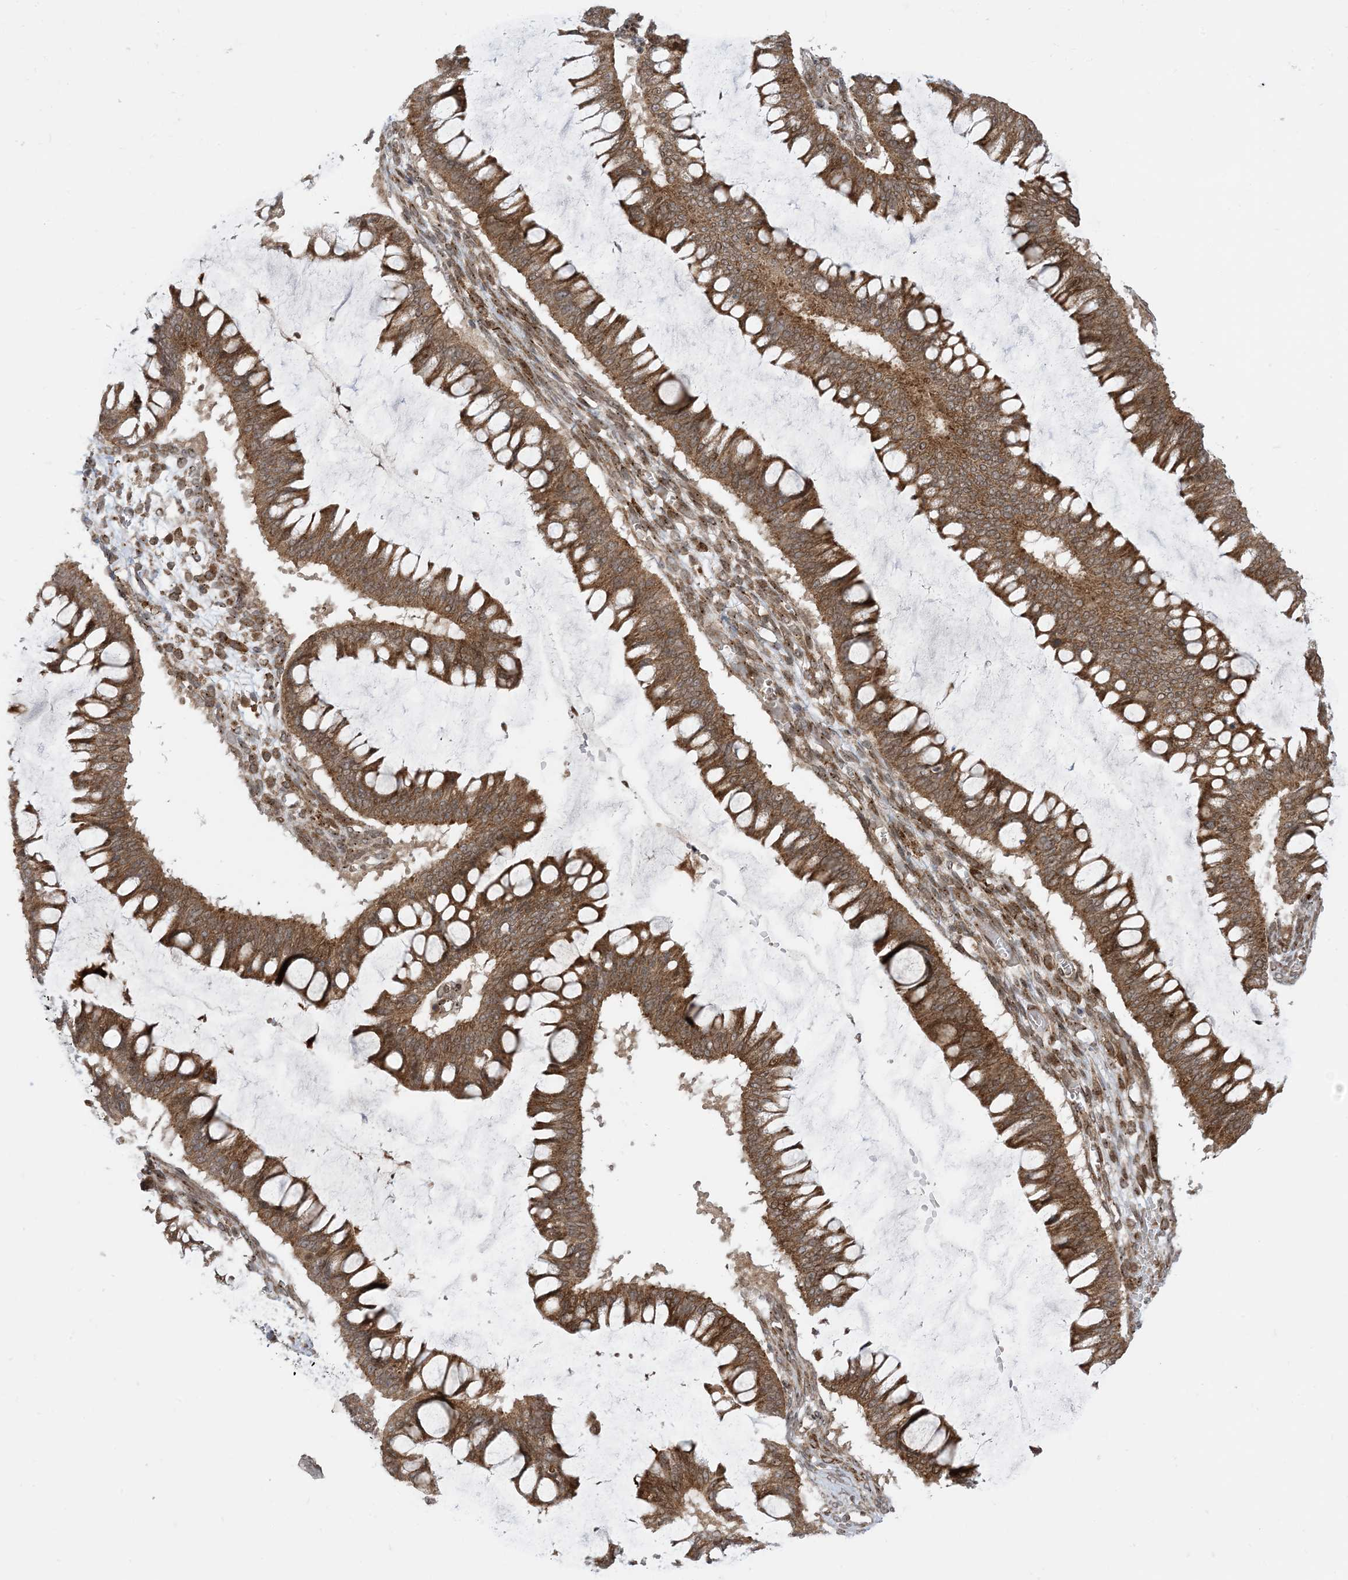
{"staining": {"intensity": "strong", "quantity": ">75%", "location": "cytoplasmic/membranous"}, "tissue": "ovarian cancer", "cell_type": "Tumor cells", "image_type": "cancer", "snomed": [{"axis": "morphology", "description": "Cystadenocarcinoma, mucinous, NOS"}, {"axis": "topography", "description": "Ovary"}], "caption": "There is high levels of strong cytoplasmic/membranous expression in tumor cells of ovarian cancer, as demonstrated by immunohistochemical staining (brown color).", "gene": "CASP4", "patient": {"sex": "female", "age": 73}}